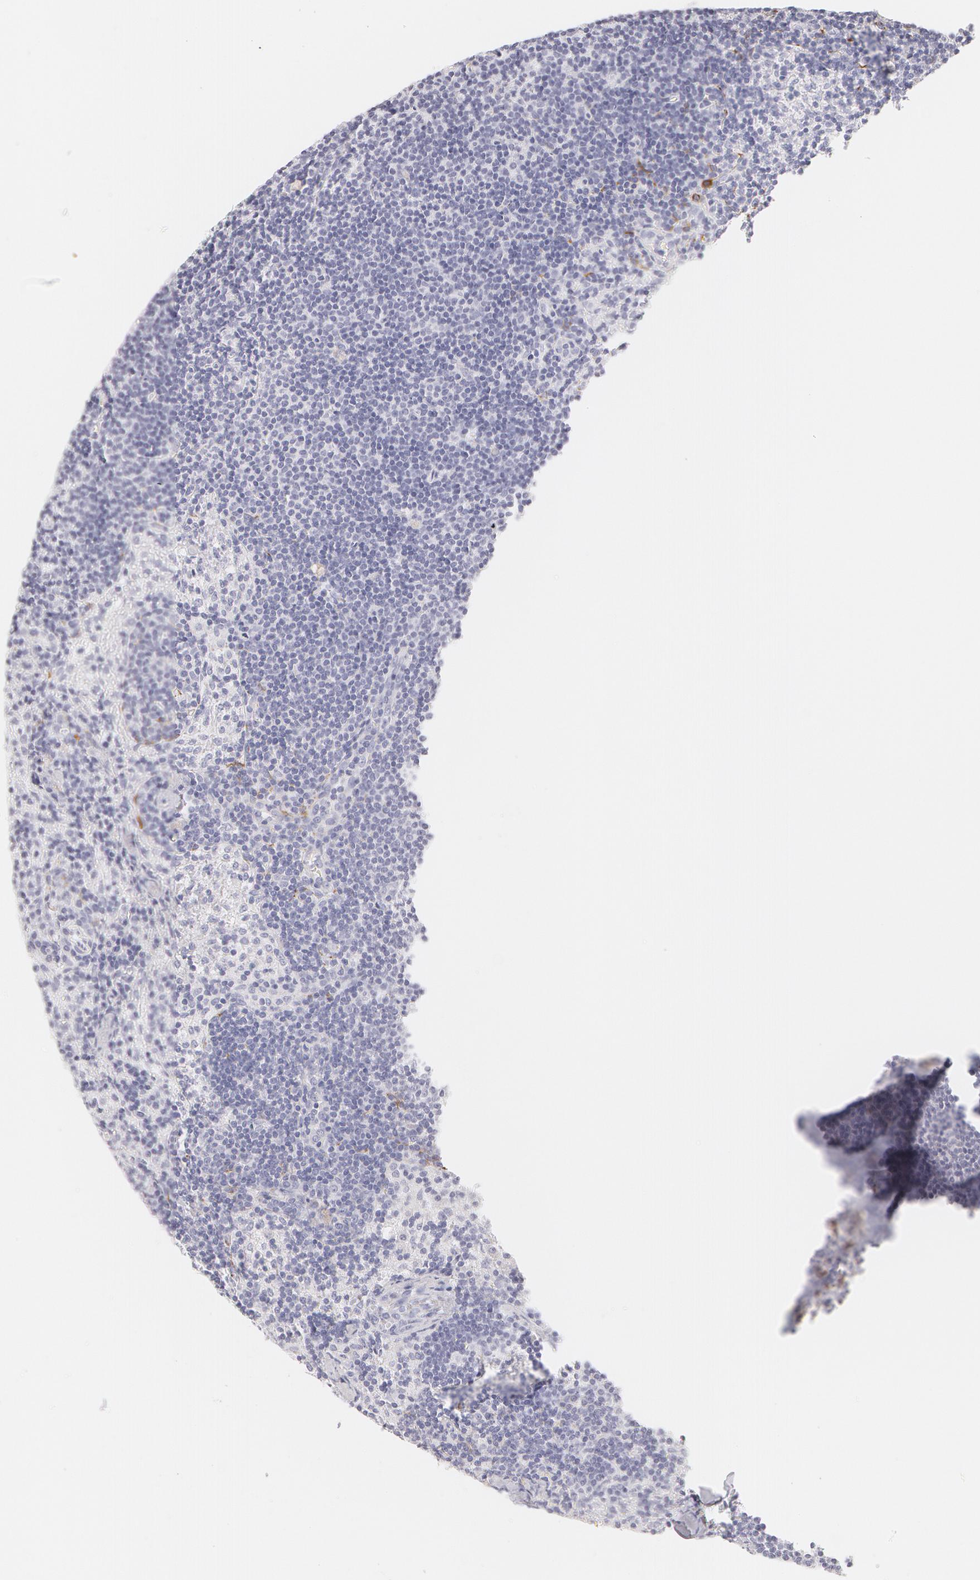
{"staining": {"intensity": "negative", "quantity": "none", "location": "none"}, "tissue": "lymph node", "cell_type": "Germinal center cells", "image_type": "normal", "snomed": [{"axis": "morphology", "description": "Normal tissue, NOS"}, {"axis": "morphology", "description": "Inflammation, NOS"}, {"axis": "topography", "description": "Lymph node"}, {"axis": "topography", "description": "Salivary gland"}], "caption": "Unremarkable lymph node was stained to show a protein in brown. There is no significant staining in germinal center cells. (Brightfield microscopy of DAB IHC at high magnification).", "gene": "KRT8", "patient": {"sex": "male", "age": 3}}